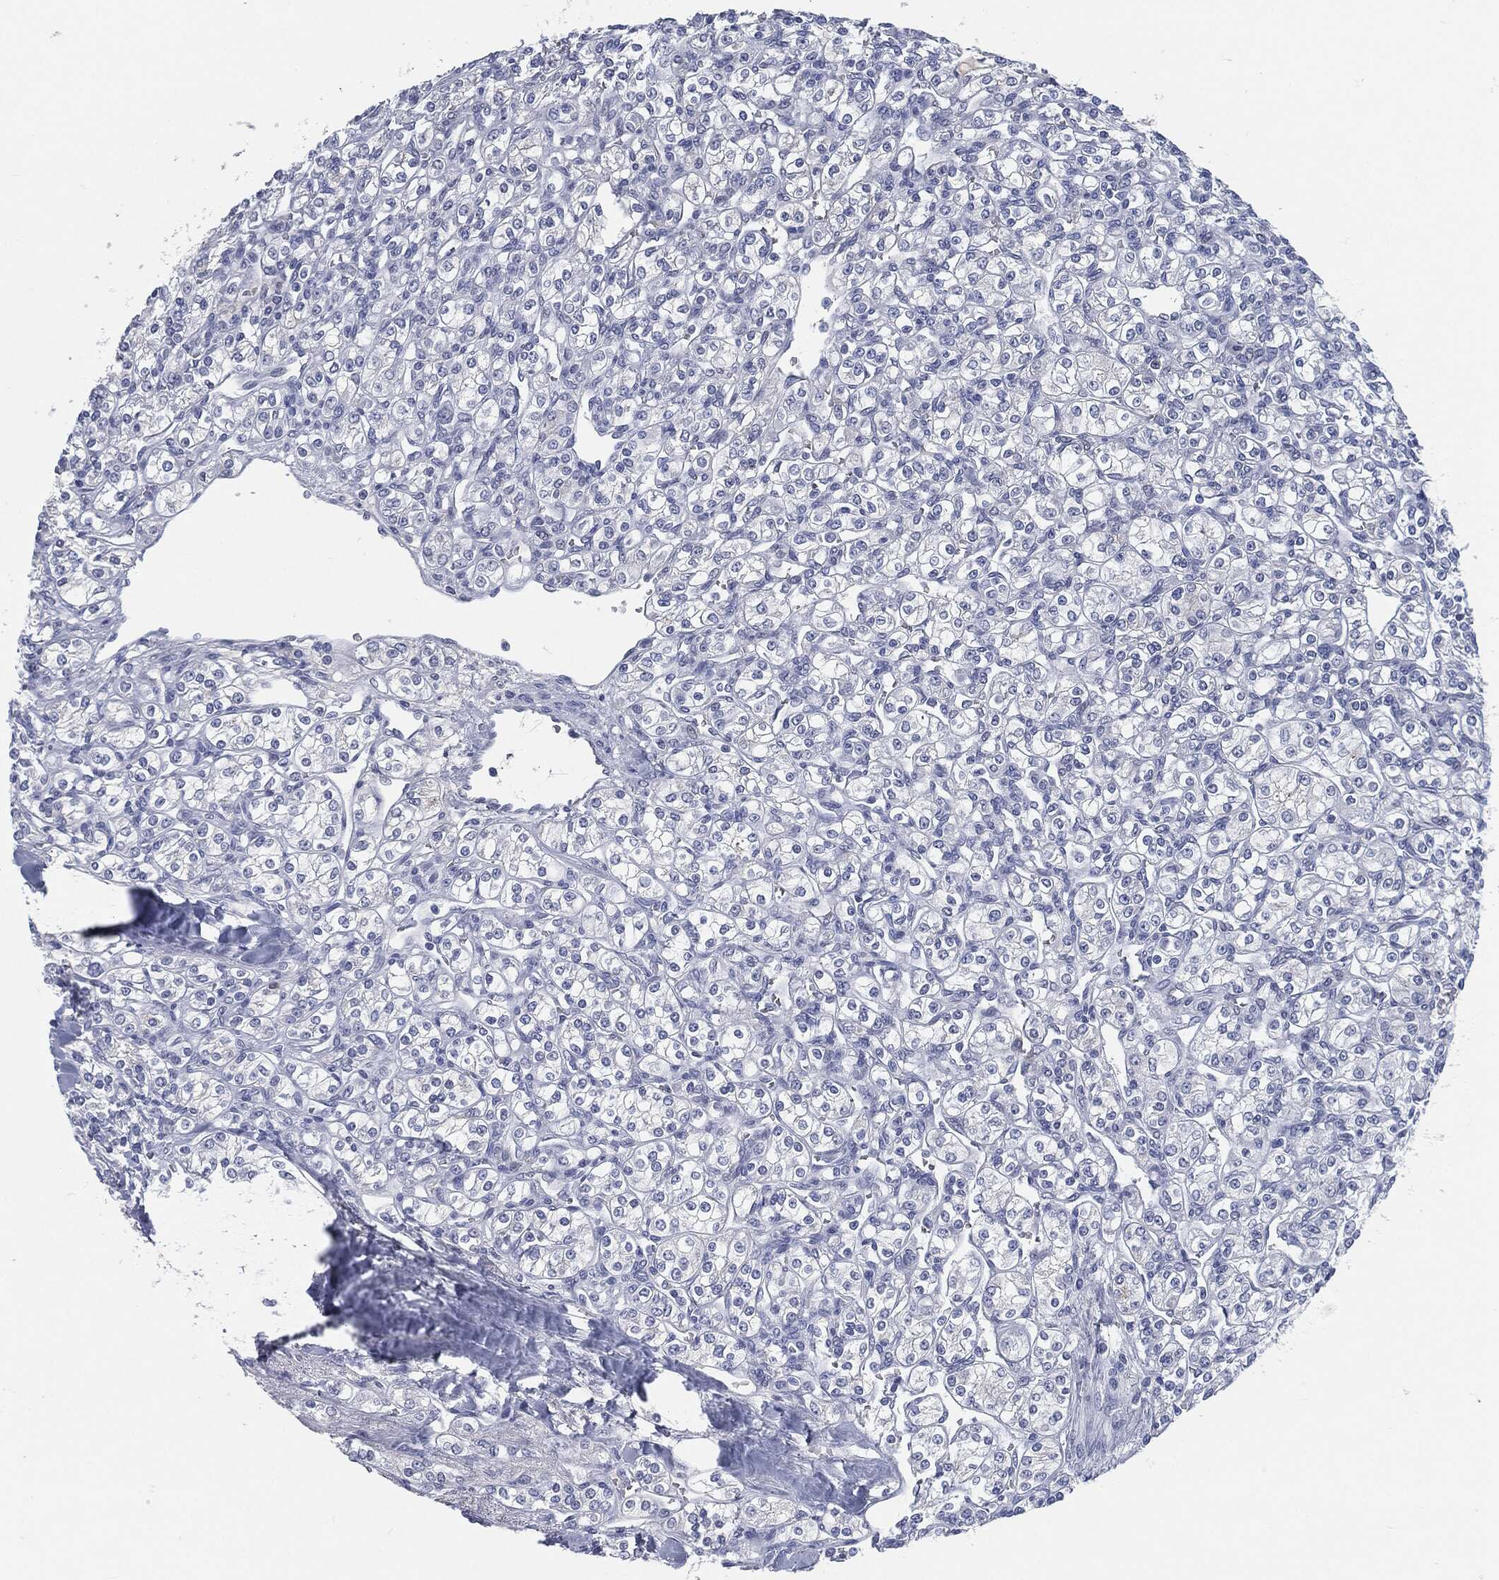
{"staining": {"intensity": "negative", "quantity": "none", "location": "none"}, "tissue": "renal cancer", "cell_type": "Tumor cells", "image_type": "cancer", "snomed": [{"axis": "morphology", "description": "Adenocarcinoma, NOS"}, {"axis": "topography", "description": "Kidney"}], "caption": "Human renal cancer (adenocarcinoma) stained for a protein using immunohistochemistry (IHC) demonstrates no staining in tumor cells.", "gene": "MST1", "patient": {"sex": "male", "age": 77}}